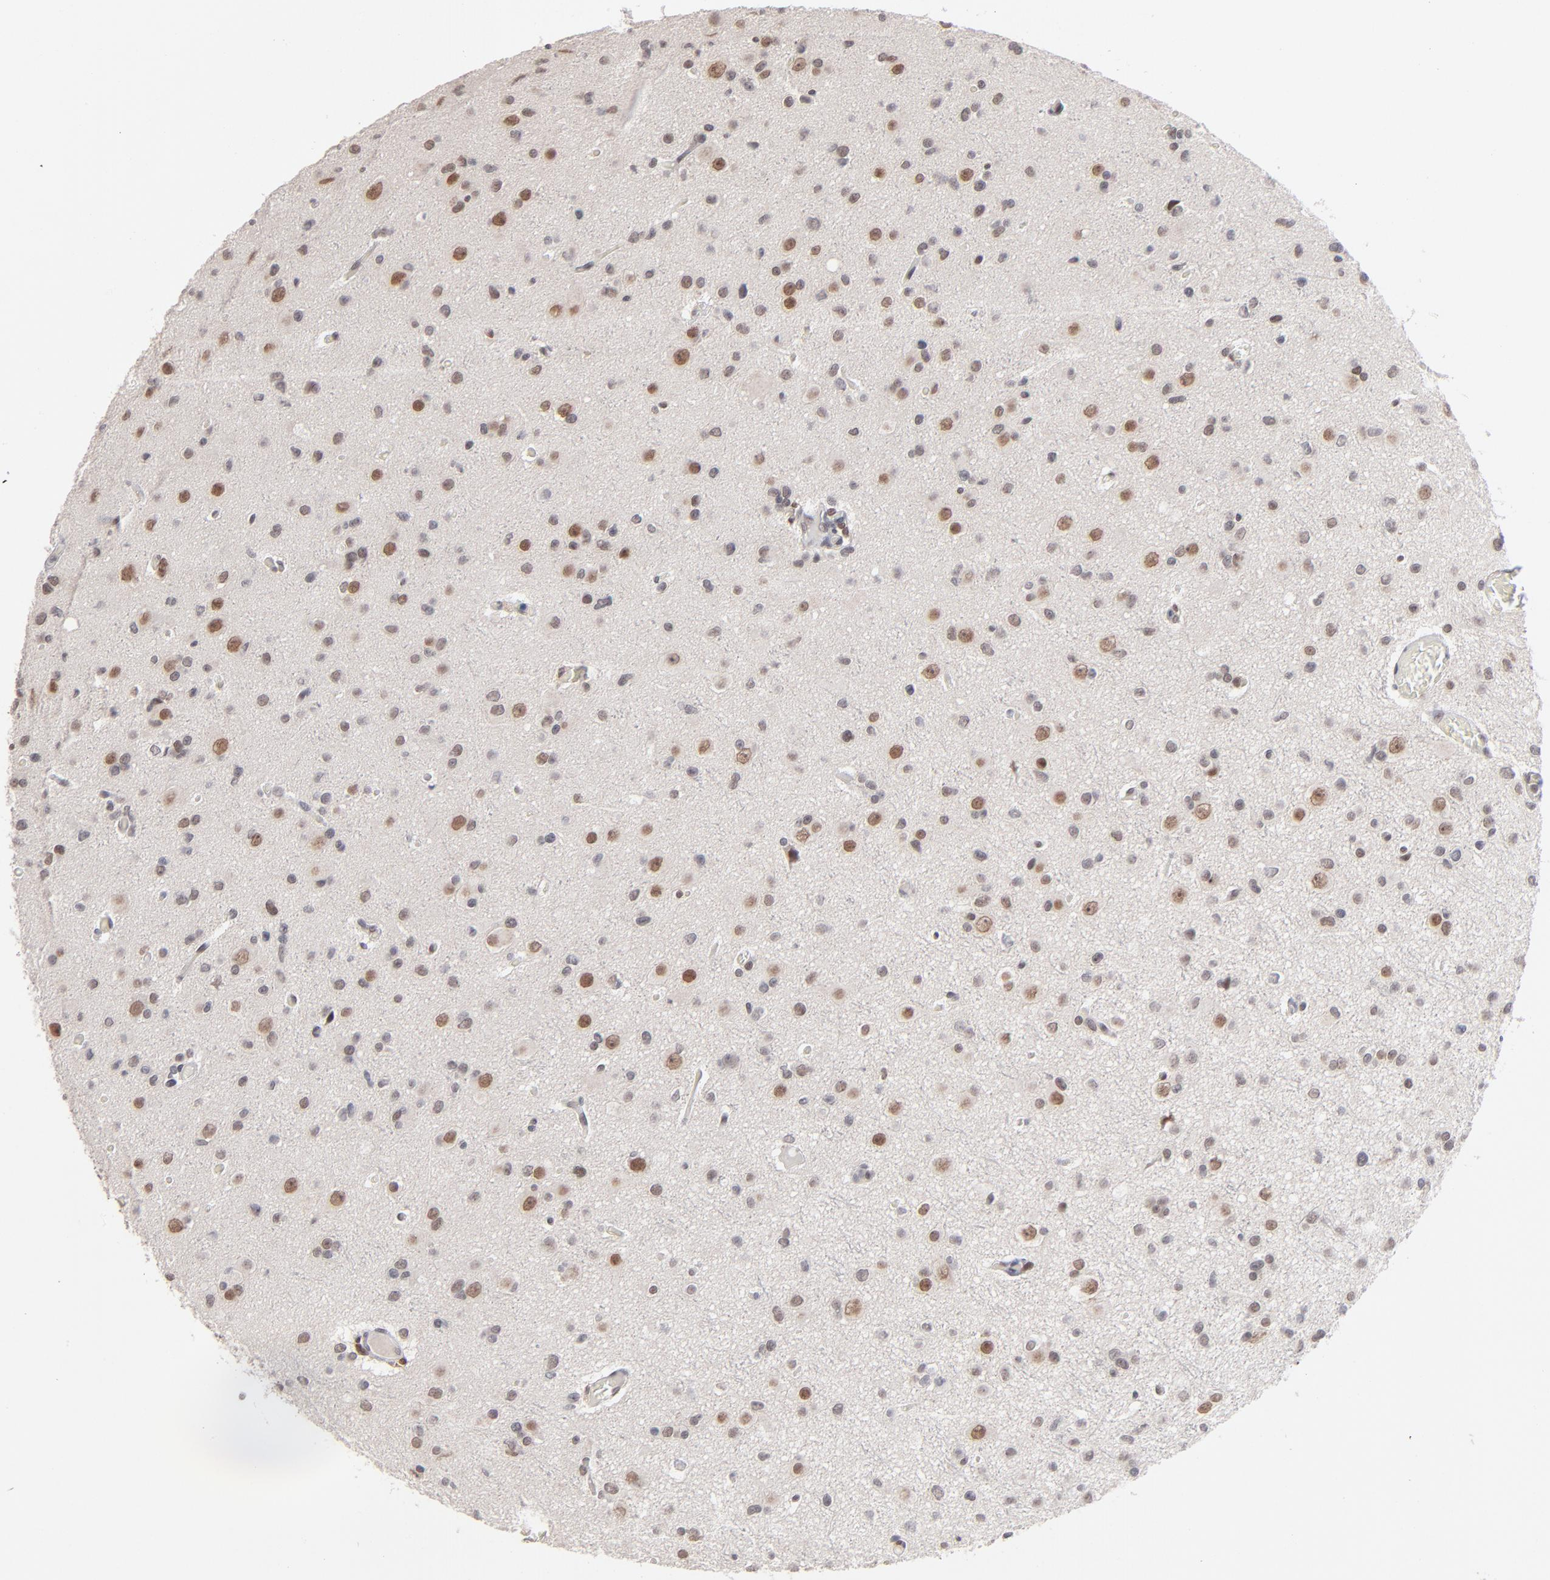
{"staining": {"intensity": "moderate", "quantity": "25%-75%", "location": "nuclear"}, "tissue": "glioma", "cell_type": "Tumor cells", "image_type": "cancer", "snomed": [{"axis": "morphology", "description": "Glioma, malignant, Low grade"}, {"axis": "topography", "description": "Brain"}], "caption": "Malignant low-grade glioma tissue shows moderate nuclear staining in approximately 25%-75% of tumor cells, visualized by immunohistochemistry.", "gene": "MBIP", "patient": {"sex": "male", "age": 42}}